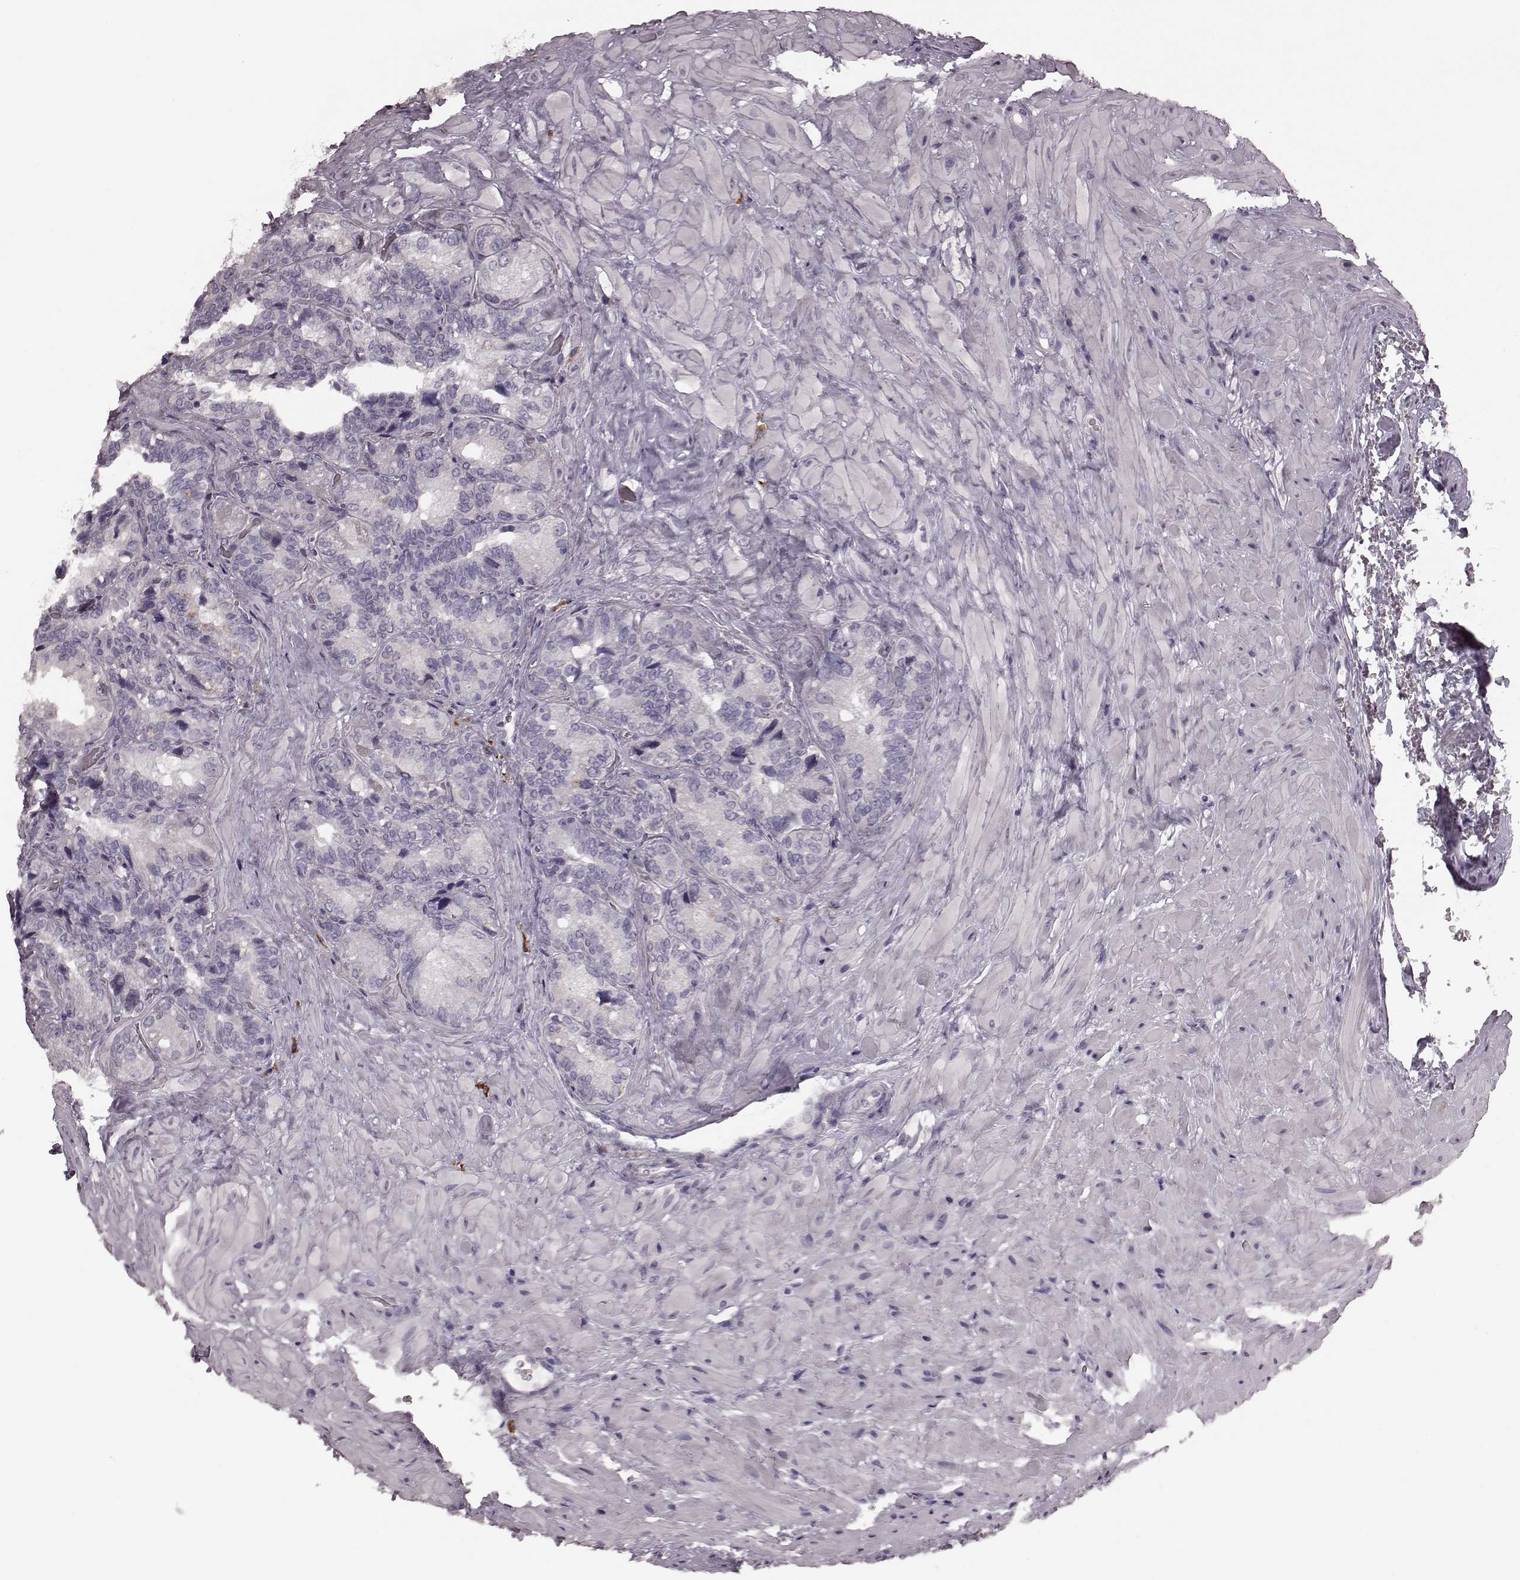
{"staining": {"intensity": "negative", "quantity": "none", "location": "none"}, "tissue": "seminal vesicle", "cell_type": "Glandular cells", "image_type": "normal", "snomed": [{"axis": "morphology", "description": "Normal tissue, NOS"}, {"axis": "topography", "description": "Seminal veicle"}], "caption": "This photomicrograph is of unremarkable seminal vesicle stained with IHC to label a protein in brown with the nuclei are counter-stained blue. There is no positivity in glandular cells. (Brightfield microscopy of DAB (3,3'-diaminobenzidine) immunohistochemistry (IHC) at high magnification).", "gene": "CD28", "patient": {"sex": "male", "age": 69}}